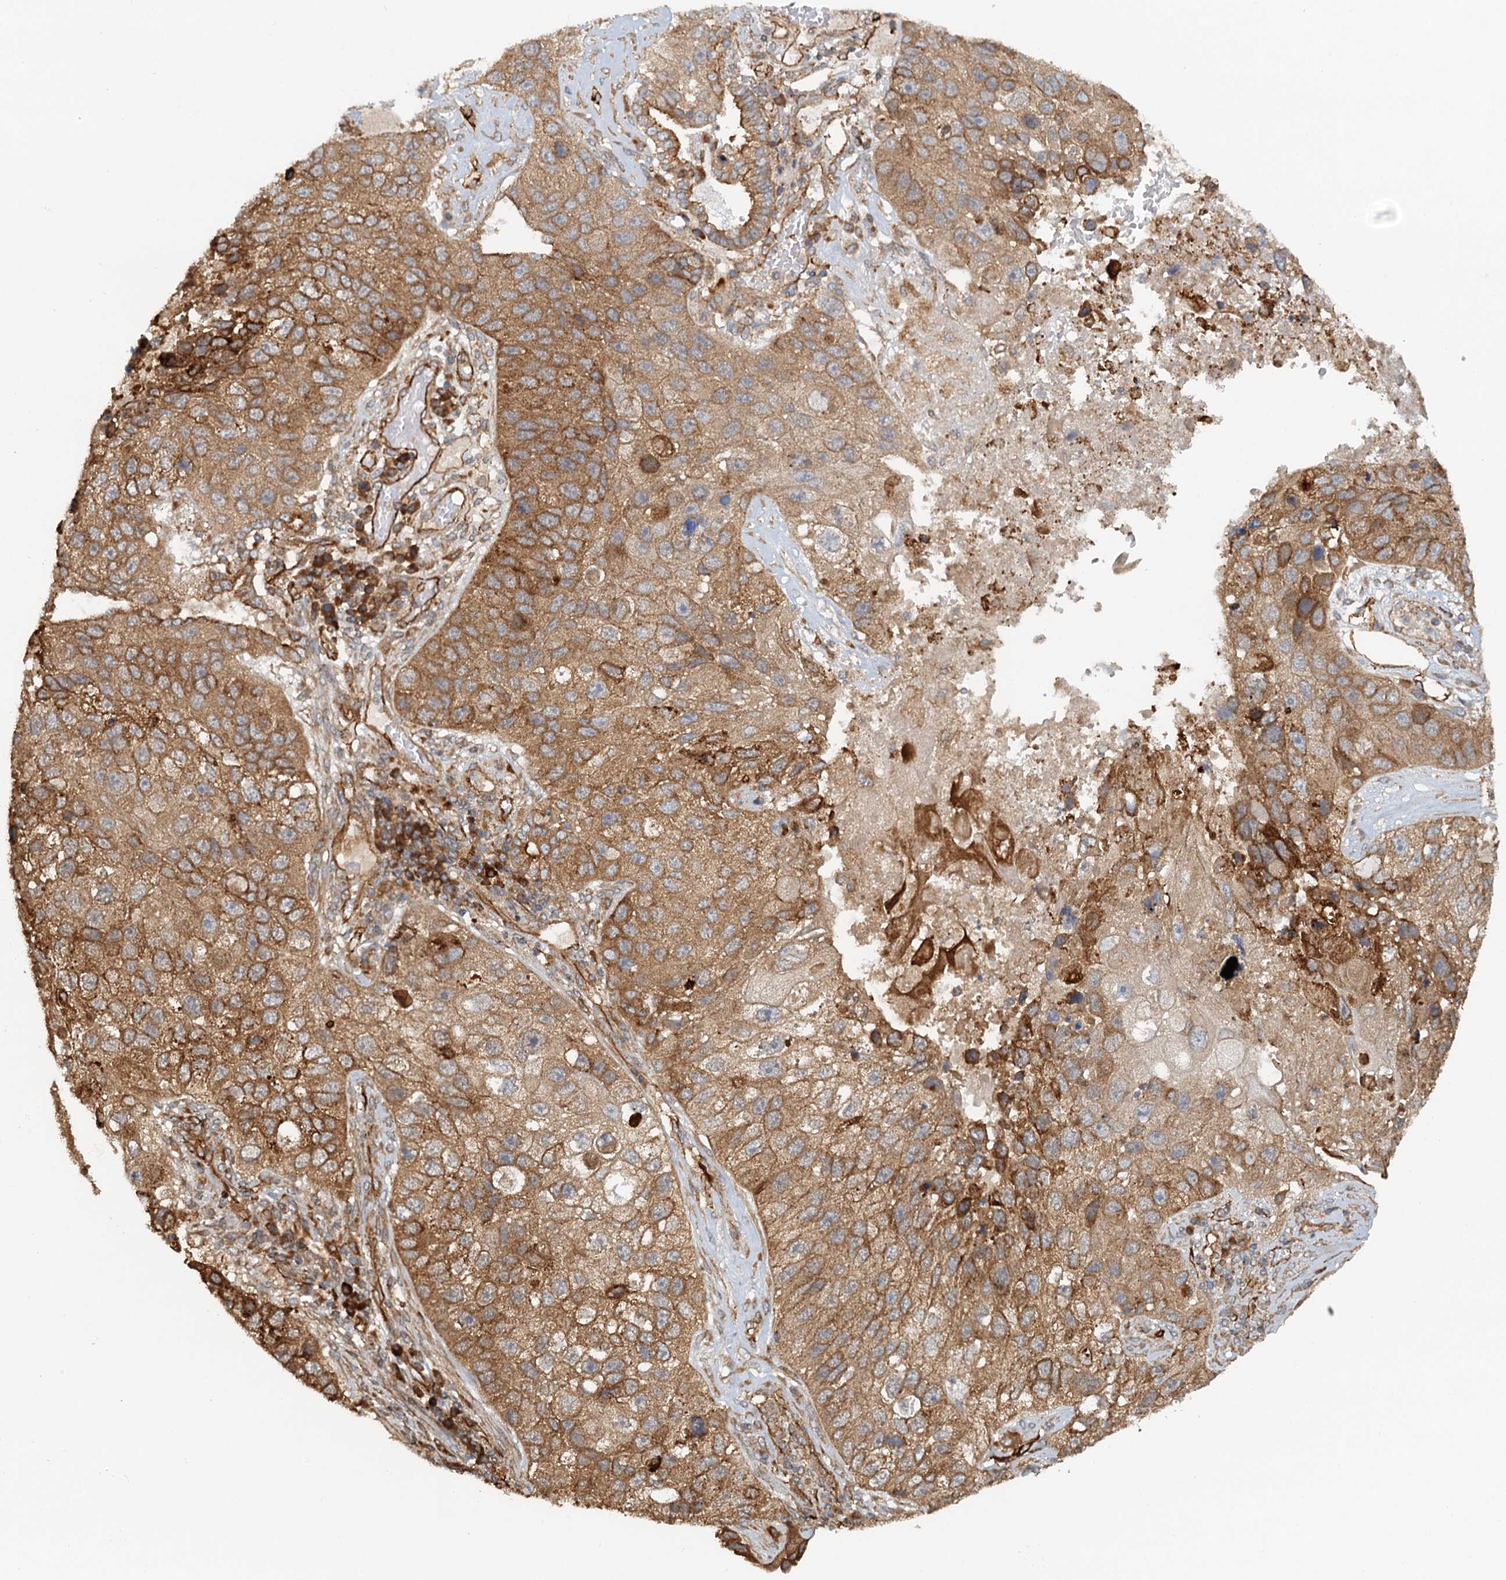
{"staining": {"intensity": "moderate", "quantity": ">75%", "location": "cytoplasmic/membranous"}, "tissue": "lung cancer", "cell_type": "Tumor cells", "image_type": "cancer", "snomed": [{"axis": "morphology", "description": "Squamous cell carcinoma, NOS"}, {"axis": "topography", "description": "Lung"}], "caption": "A micrograph showing moderate cytoplasmic/membranous expression in about >75% of tumor cells in lung squamous cell carcinoma, as visualized by brown immunohistochemical staining.", "gene": "NIPAL3", "patient": {"sex": "male", "age": 61}}